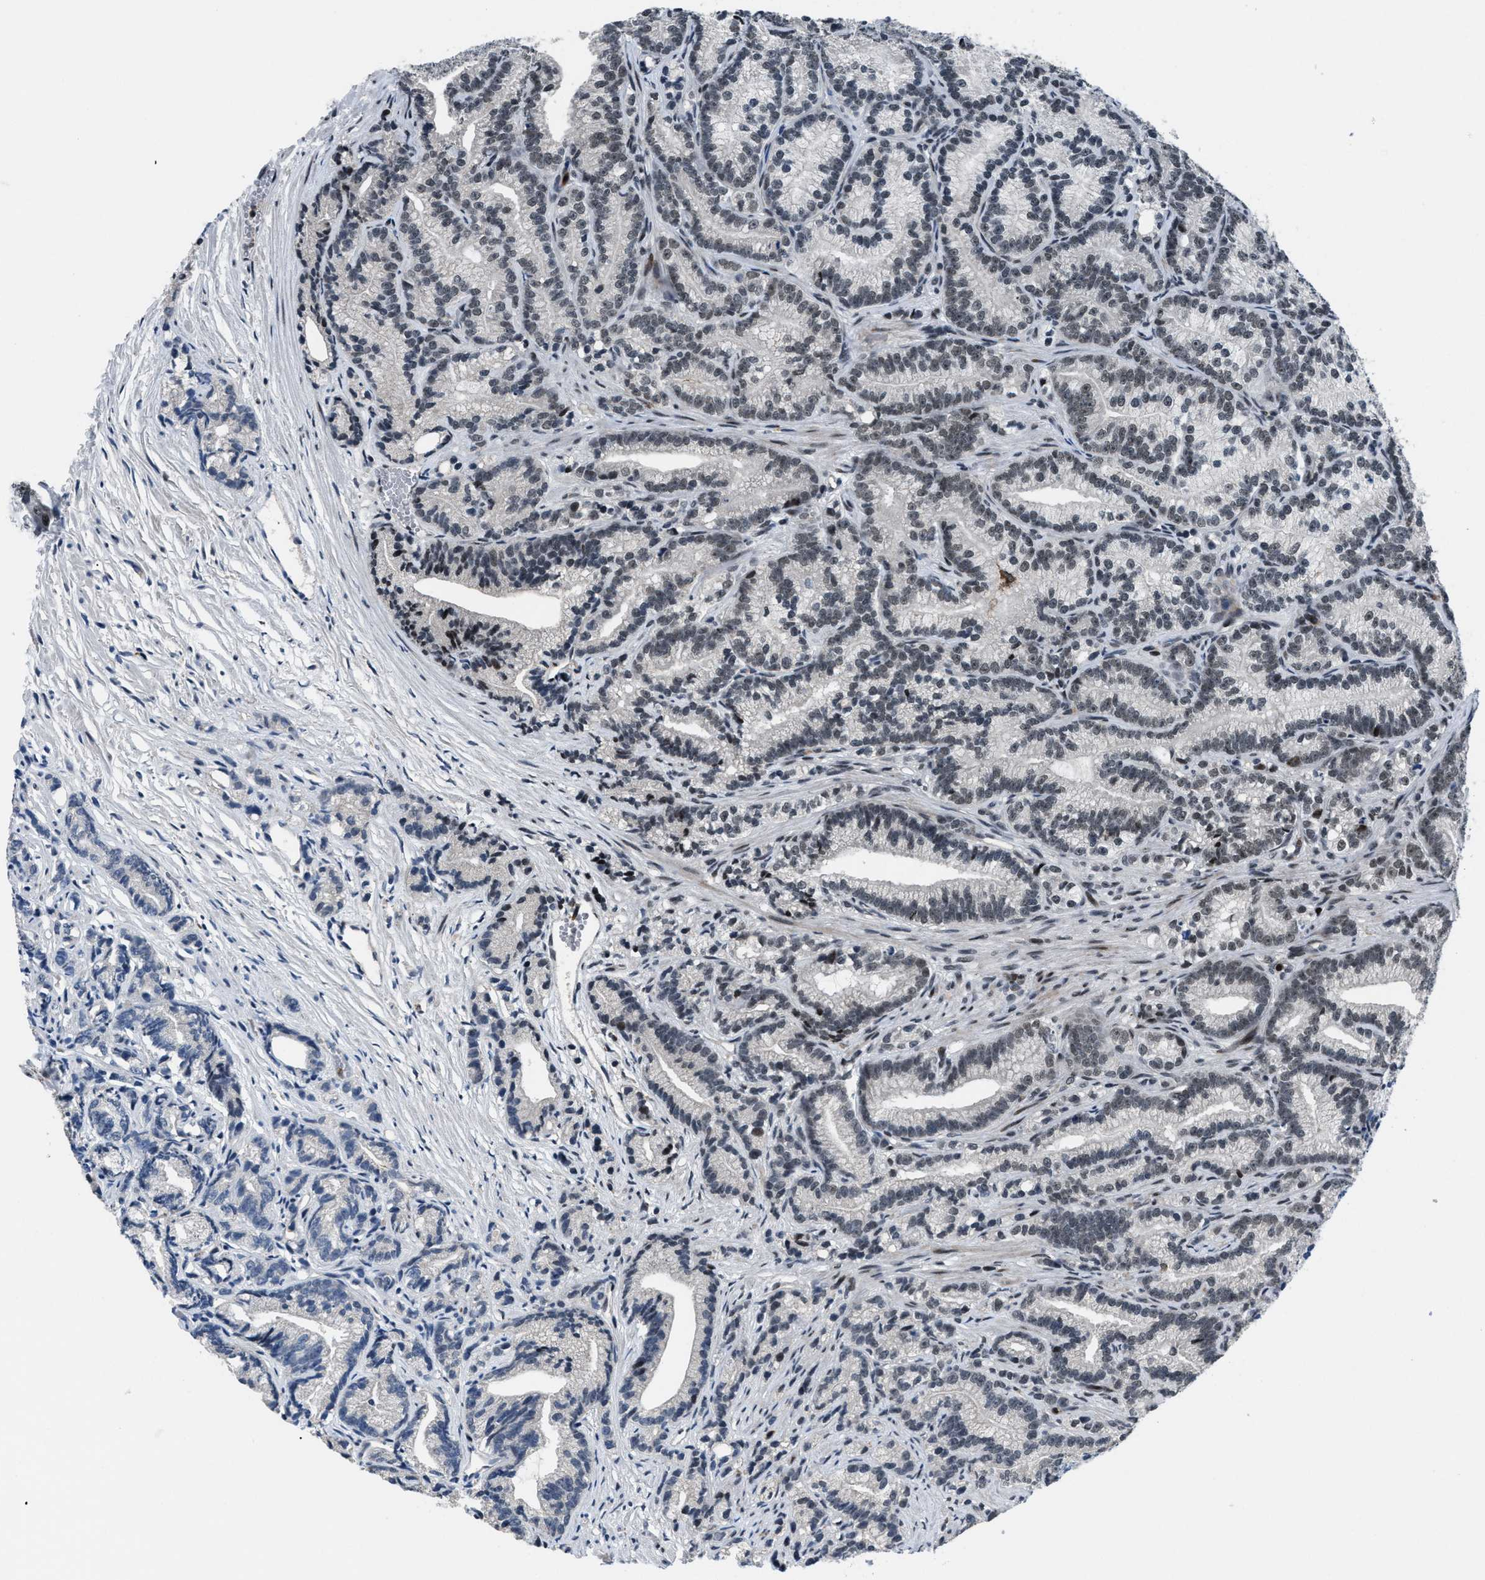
{"staining": {"intensity": "strong", "quantity": "25%-75%", "location": "nuclear"}, "tissue": "prostate cancer", "cell_type": "Tumor cells", "image_type": "cancer", "snomed": [{"axis": "morphology", "description": "Adenocarcinoma, Low grade"}, {"axis": "topography", "description": "Prostate"}], "caption": "A photomicrograph showing strong nuclear positivity in approximately 25%-75% of tumor cells in prostate cancer (adenocarcinoma (low-grade)), as visualized by brown immunohistochemical staining.", "gene": "SMARCB1", "patient": {"sex": "male", "age": 89}}